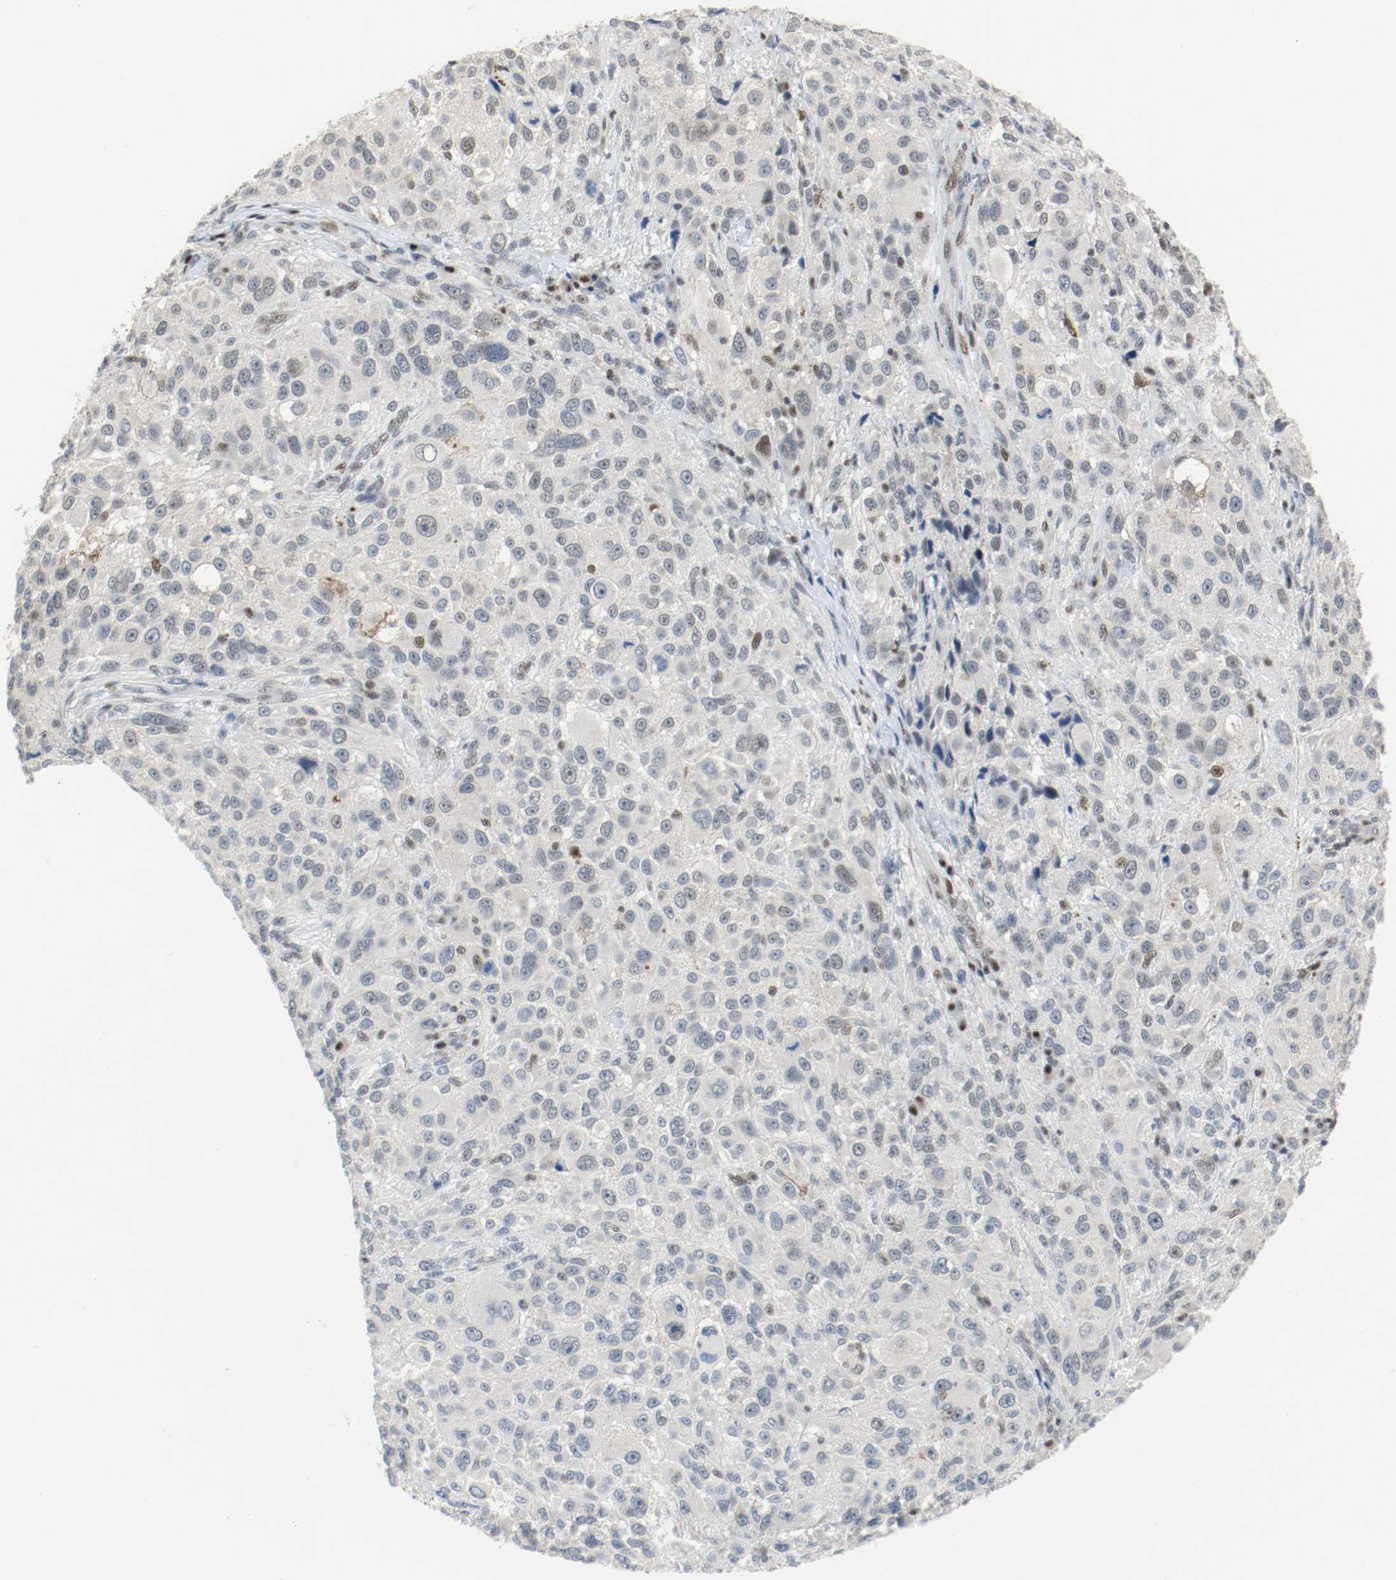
{"staining": {"intensity": "weak", "quantity": "<25%", "location": "nuclear"}, "tissue": "melanoma", "cell_type": "Tumor cells", "image_type": "cancer", "snomed": [{"axis": "morphology", "description": "Necrosis, NOS"}, {"axis": "morphology", "description": "Malignant melanoma, NOS"}, {"axis": "topography", "description": "Skin"}], "caption": "IHC image of neoplastic tissue: melanoma stained with DAB shows no significant protein expression in tumor cells. The staining is performed using DAB (3,3'-diaminobenzidine) brown chromogen with nuclei counter-stained in using hematoxylin.", "gene": "ASH1L", "patient": {"sex": "female", "age": 87}}